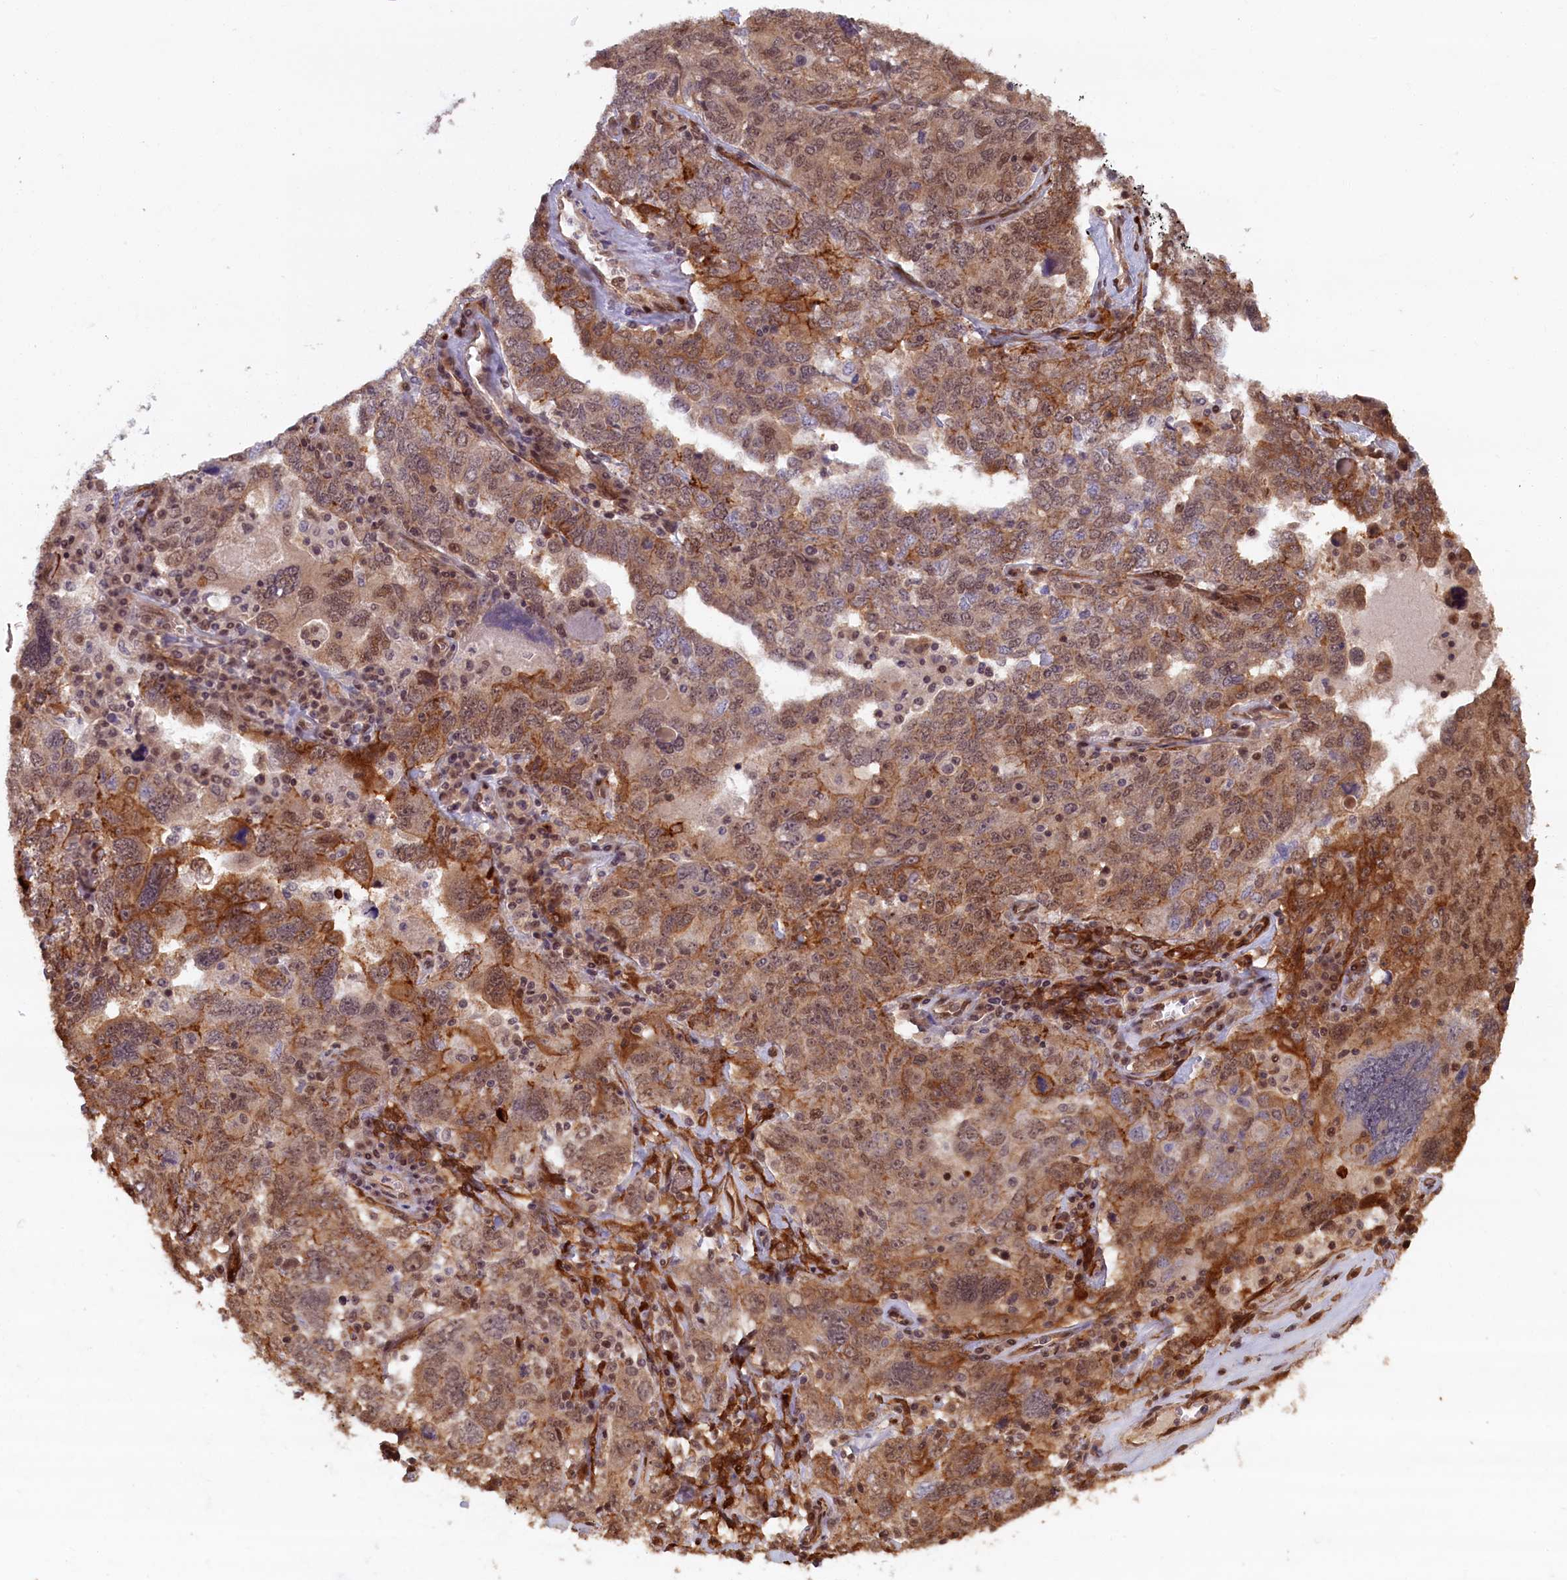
{"staining": {"intensity": "moderate", "quantity": ">75%", "location": "cytoplasmic/membranous,nuclear"}, "tissue": "ovarian cancer", "cell_type": "Tumor cells", "image_type": "cancer", "snomed": [{"axis": "morphology", "description": "Carcinoma, endometroid"}, {"axis": "topography", "description": "Ovary"}], "caption": "Ovarian cancer was stained to show a protein in brown. There is medium levels of moderate cytoplasmic/membranous and nuclear positivity in about >75% of tumor cells. (IHC, brightfield microscopy, high magnification).", "gene": "HIF3A", "patient": {"sex": "female", "age": 62}}